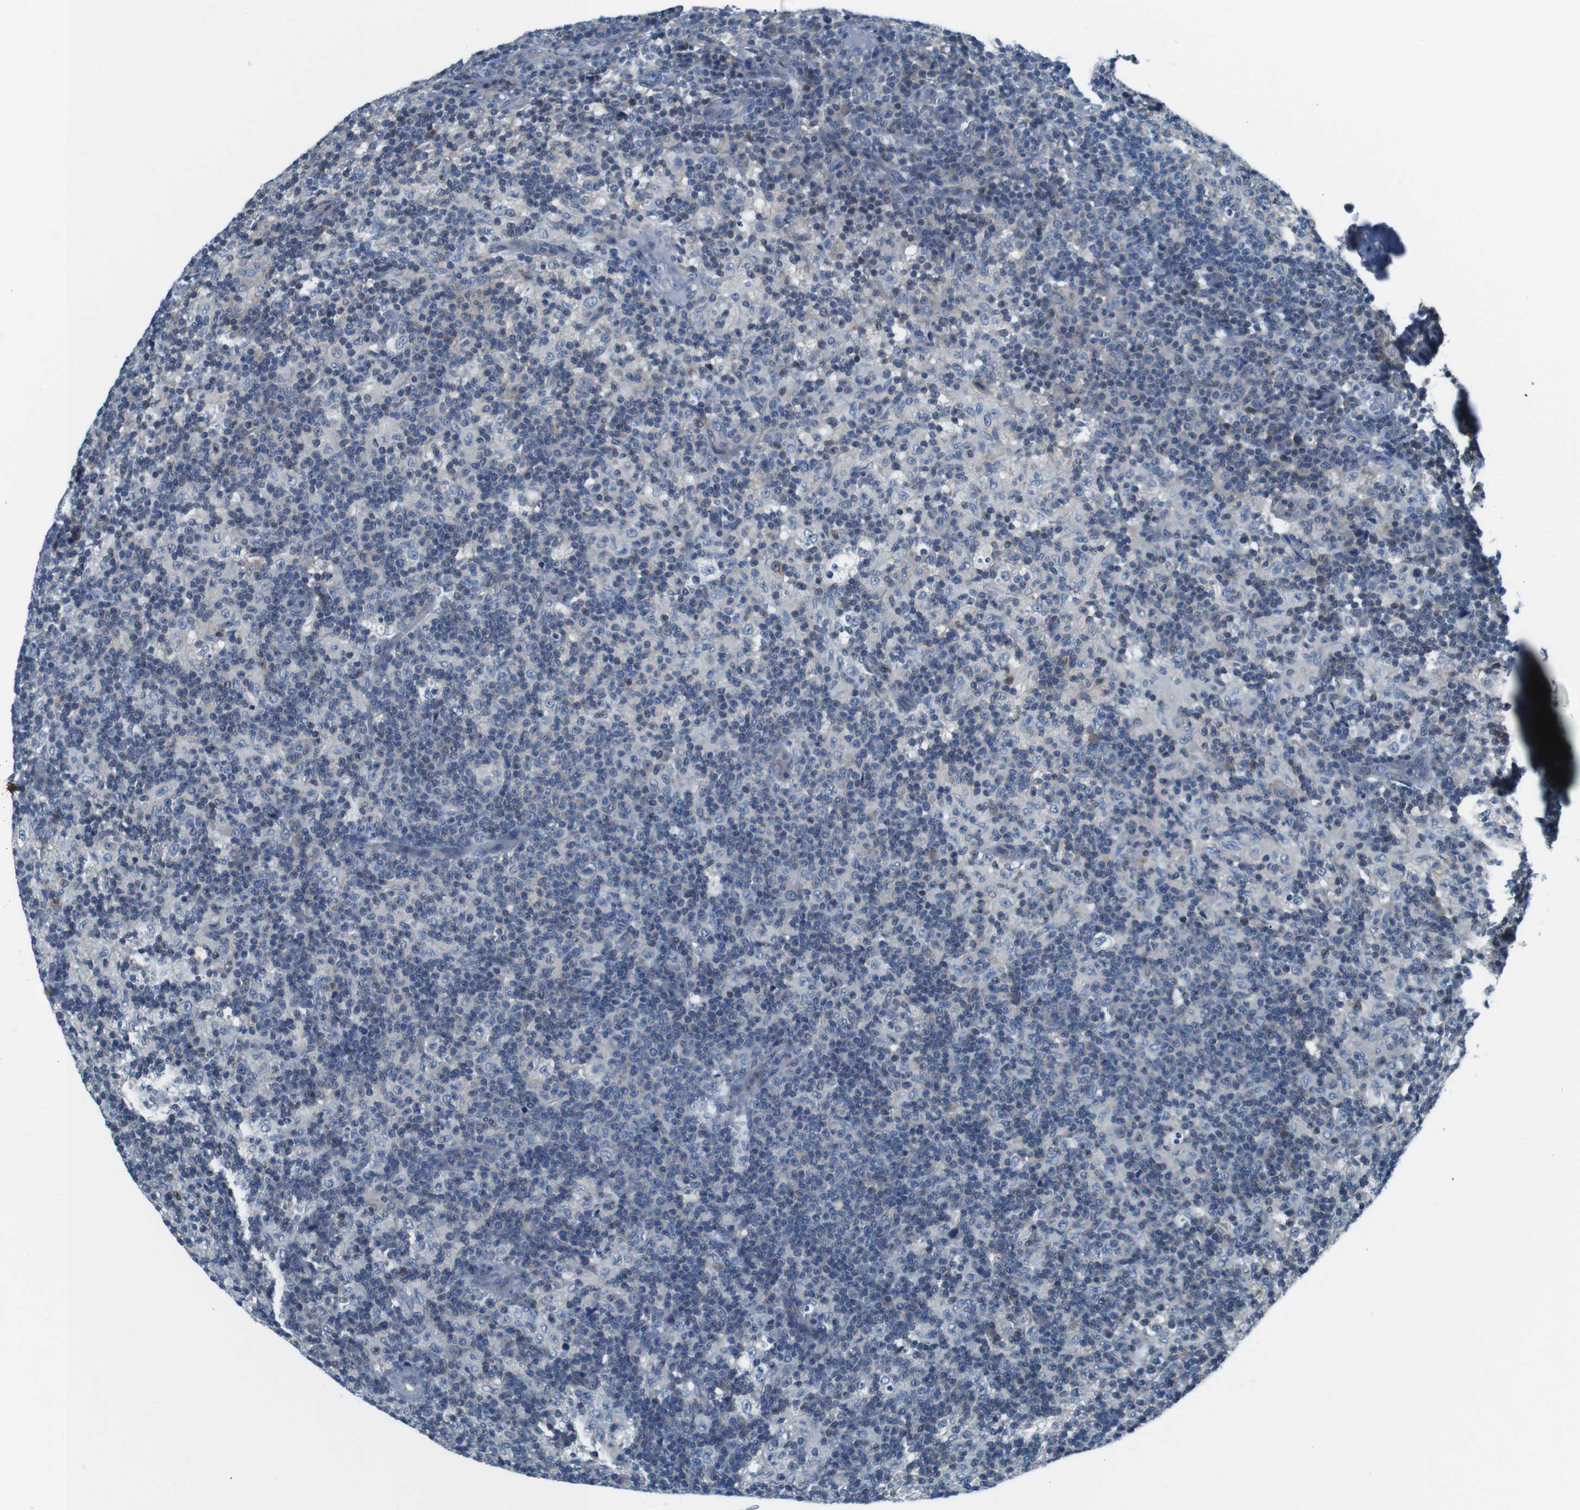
{"staining": {"intensity": "negative", "quantity": "none", "location": "none"}, "tissue": "lymph node", "cell_type": "Germinal center cells", "image_type": "normal", "snomed": [{"axis": "morphology", "description": "Normal tissue, NOS"}, {"axis": "morphology", "description": "Inflammation, NOS"}, {"axis": "topography", "description": "Lymph node"}], "caption": "Immunohistochemistry (IHC) micrograph of benign lymph node: lymph node stained with DAB exhibits no significant protein staining in germinal center cells. (Stains: DAB (3,3'-diaminobenzidine) immunohistochemistry with hematoxylin counter stain, Microscopy: brightfield microscopy at high magnification).", "gene": "NANOS2", "patient": {"sex": "male", "age": 55}}